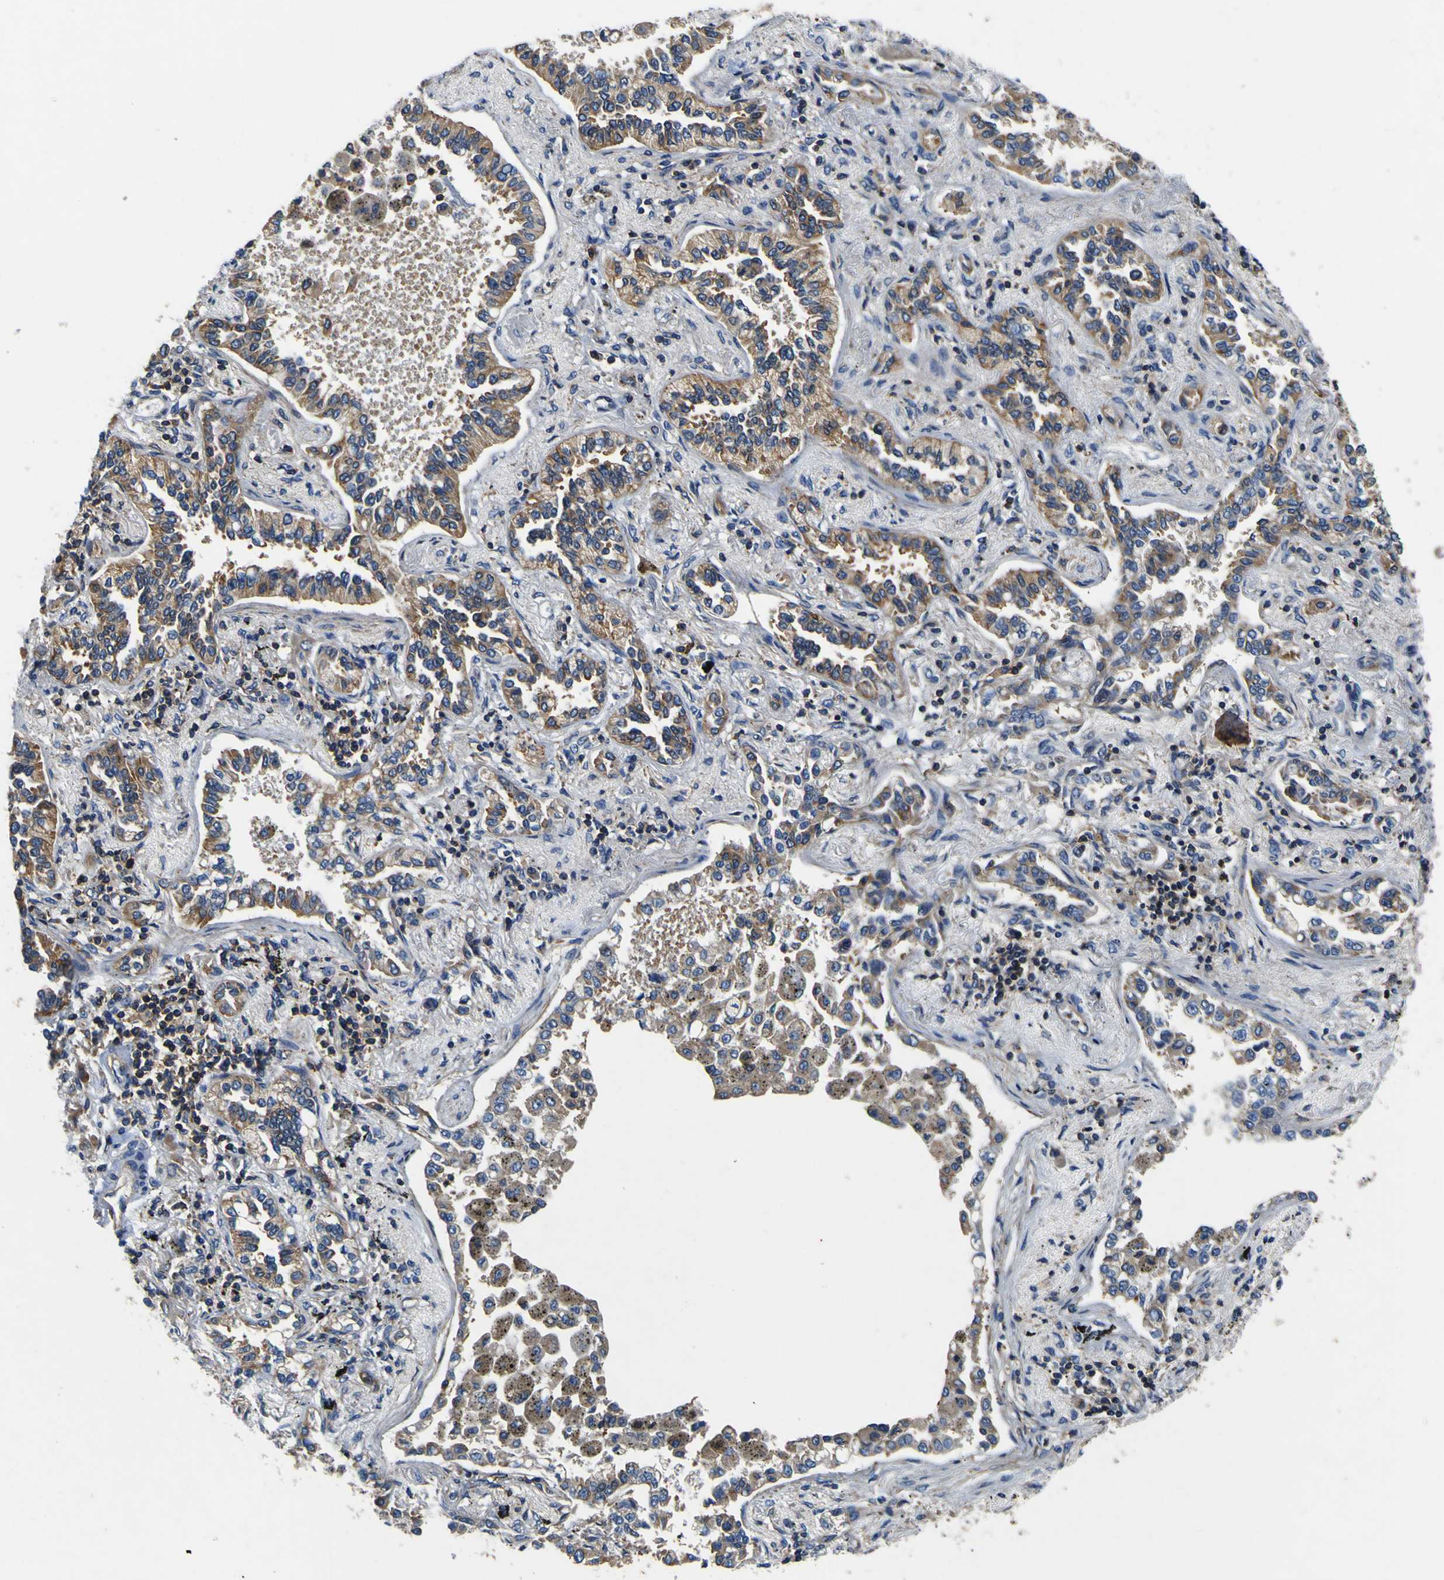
{"staining": {"intensity": "moderate", "quantity": ">75%", "location": "cytoplasmic/membranous"}, "tissue": "lung cancer", "cell_type": "Tumor cells", "image_type": "cancer", "snomed": [{"axis": "morphology", "description": "Normal tissue, NOS"}, {"axis": "morphology", "description": "Adenocarcinoma, NOS"}, {"axis": "topography", "description": "Lung"}], "caption": "Protein staining demonstrates moderate cytoplasmic/membranous positivity in about >75% of tumor cells in lung adenocarcinoma.", "gene": "CNR2", "patient": {"sex": "male", "age": 59}}